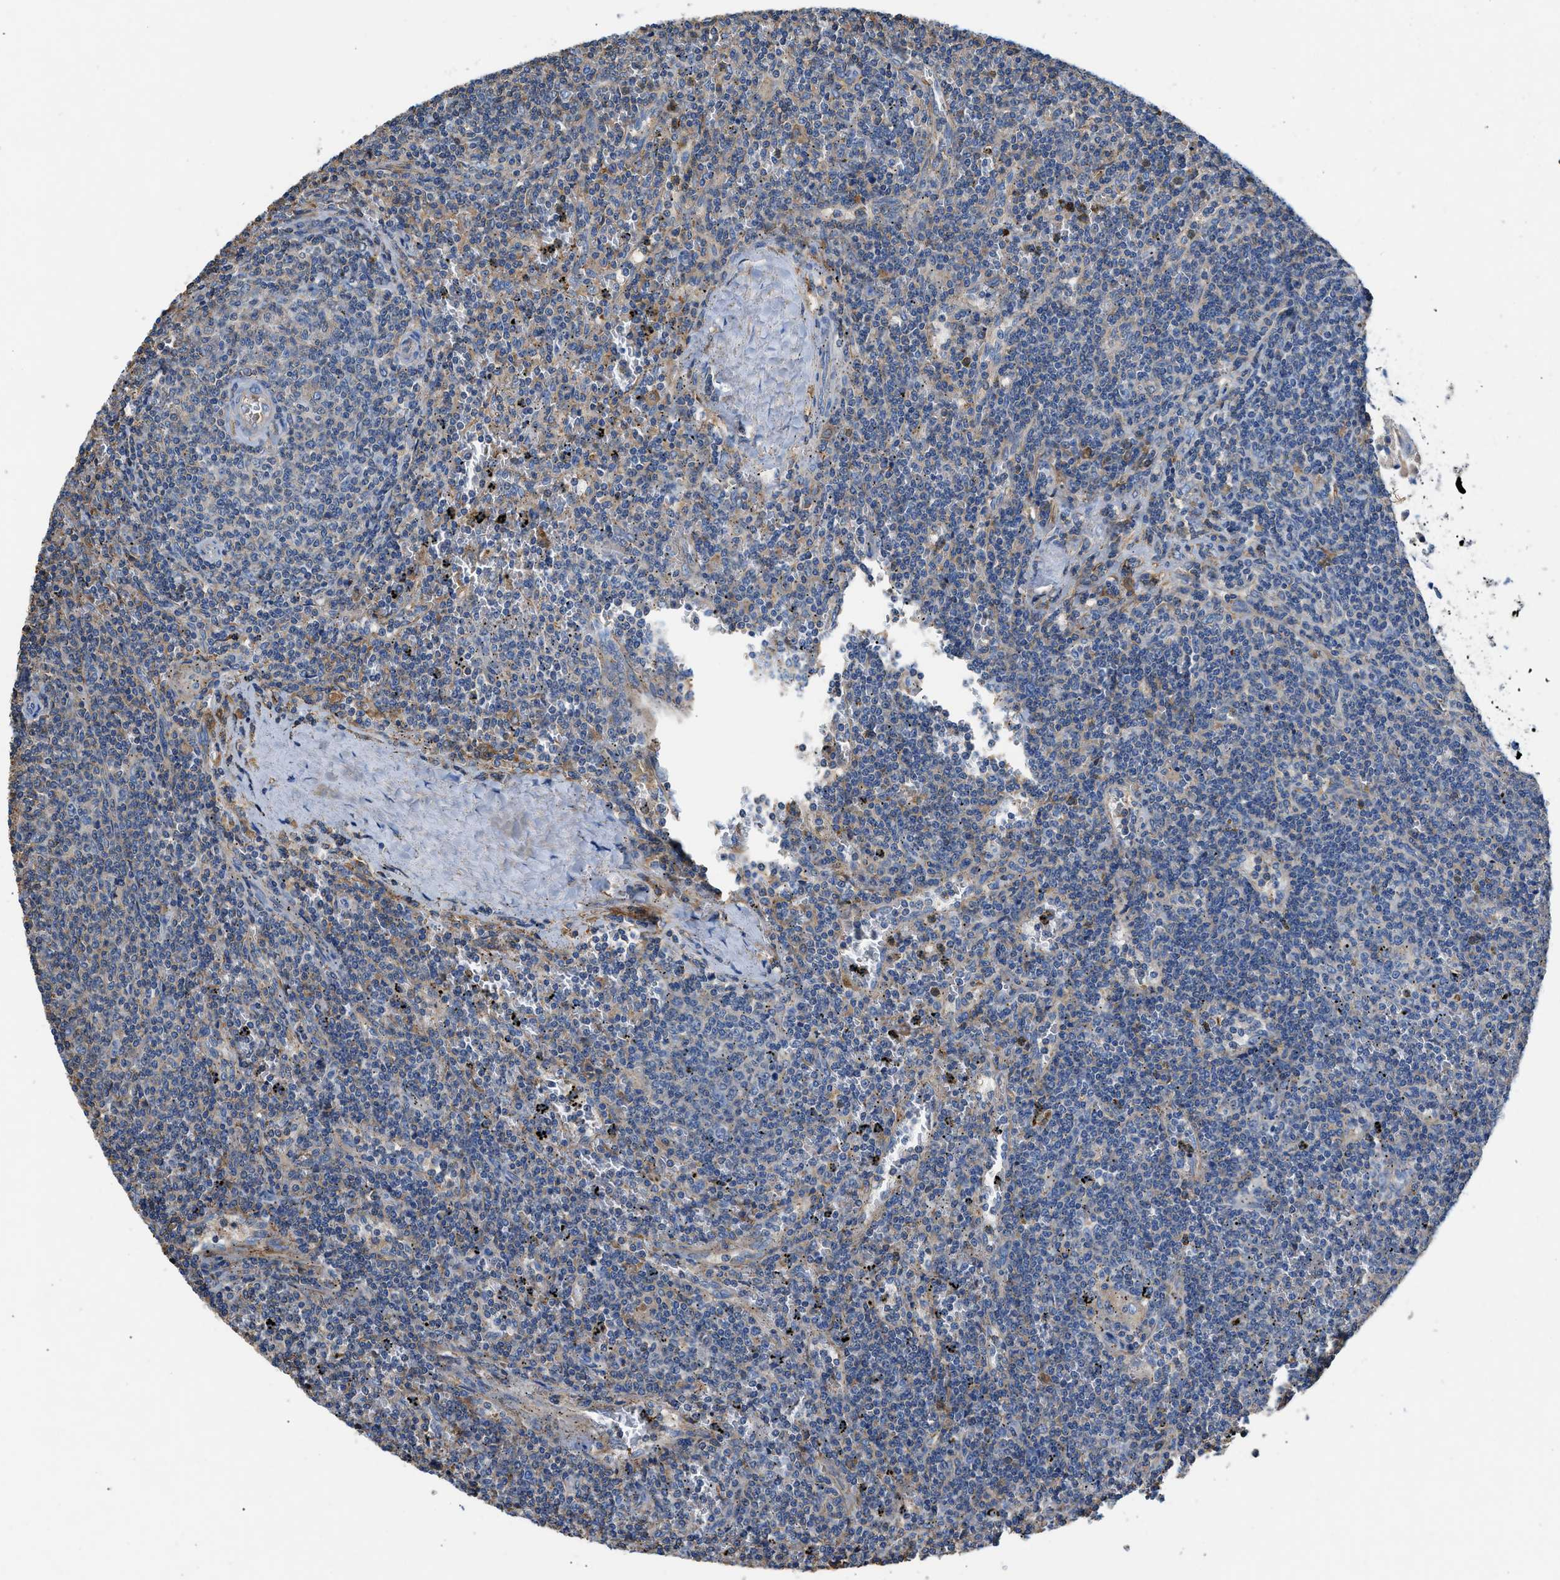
{"staining": {"intensity": "negative", "quantity": "none", "location": "none"}, "tissue": "lymphoma", "cell_type": "Tumor cells", "image_type": "cancer", "snomed": [{"axis": "morphology", "description": "Malignant lymphoma, non-Hodgkin's type, Low grade"}, {"axis": "topography", "description": "Spleen"}], "caption": "A photomicrograph of lymphoma stained for a protein demonstrates no brown staining in tumor cells.", "gene": "ATP6V0D1", "patient": {"sex": "female", "age": 50}}